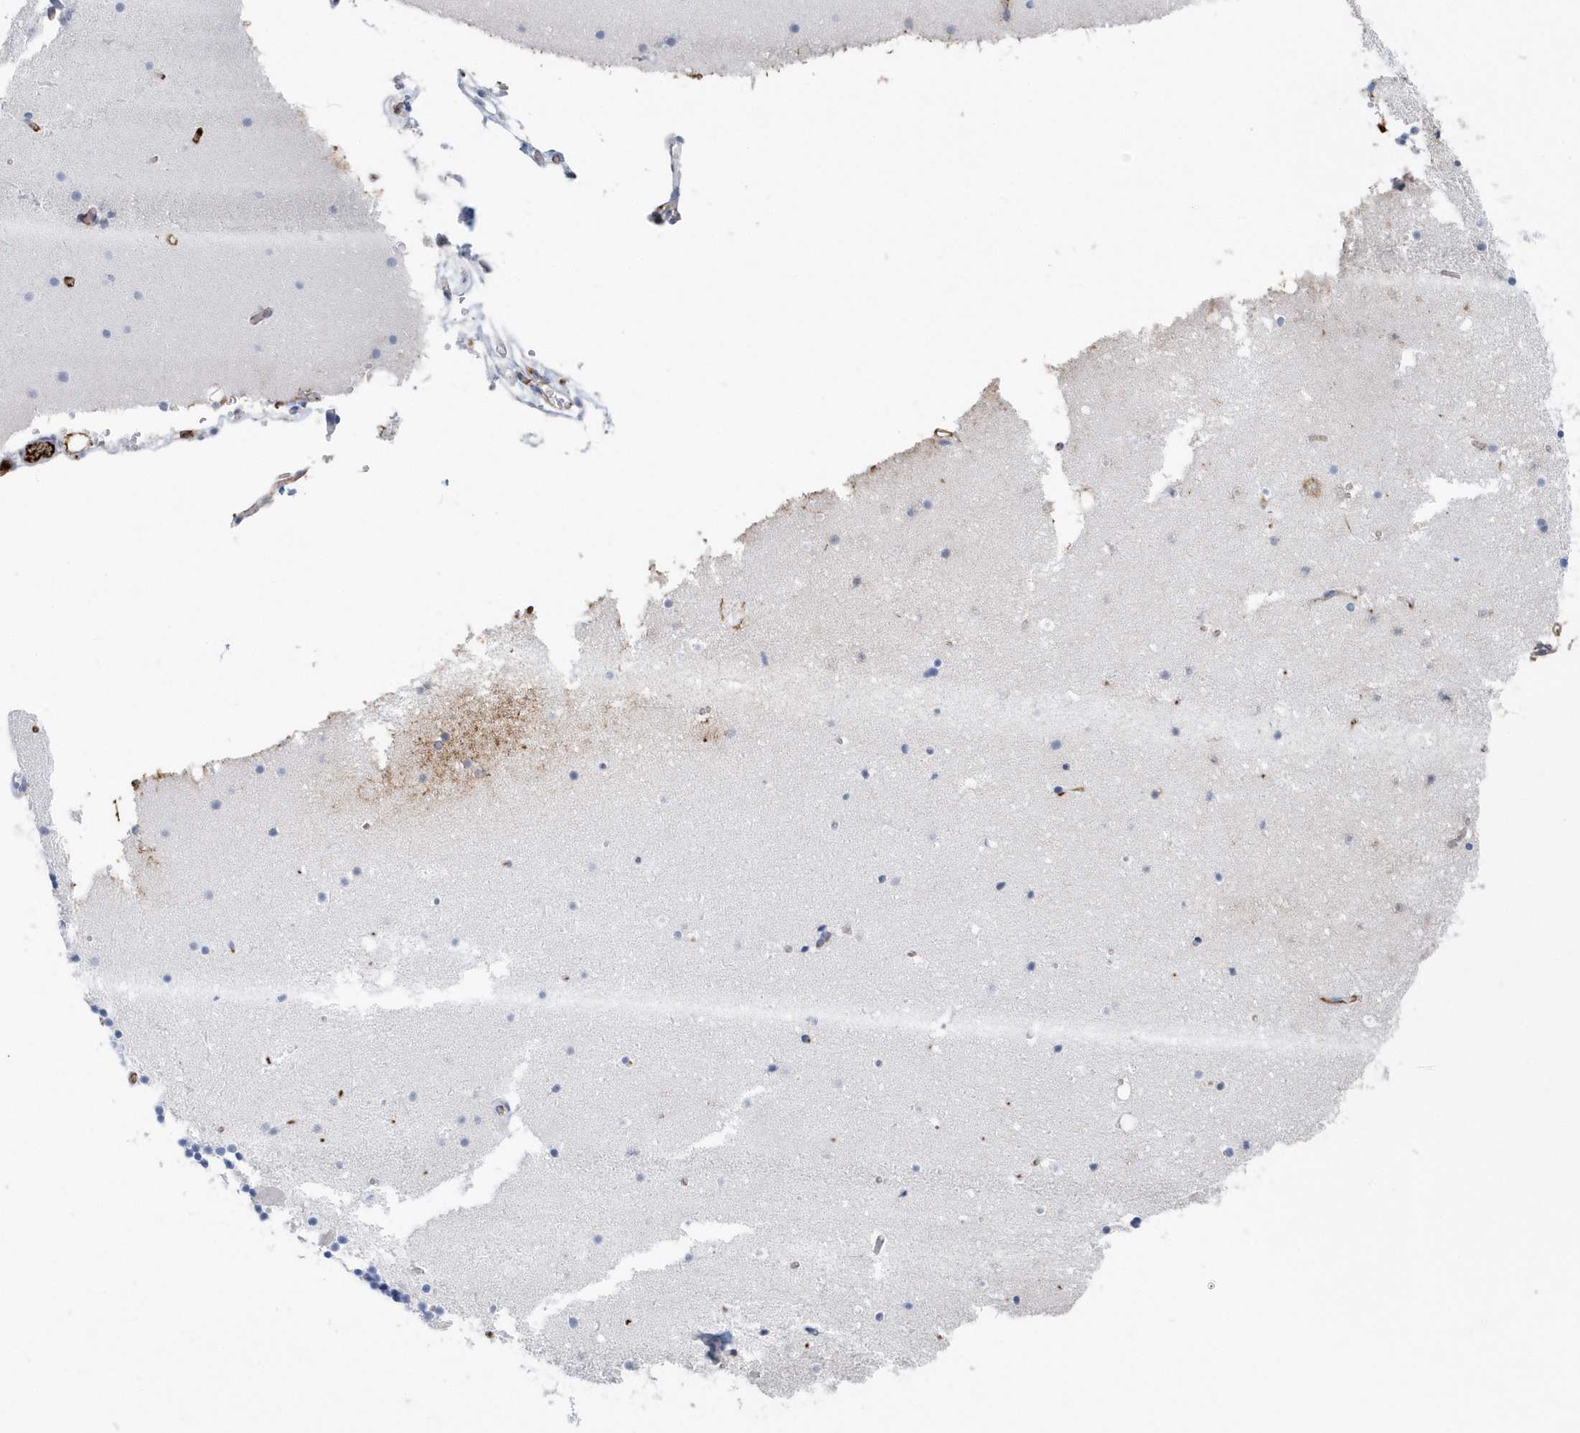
{"staining": {"intensity": "negative", "quantity": "none", "location": "none"}, "tissue": "cerebellum", "cell_type": "Cells in granular layer", "image_type": "normal", "snomed": [{"axis": "morphology", "description": "Normal tissue, NOS"}, {"axis": "topography", "description": "Cerebellum"}], "caption": "A histopathology image of cerebellum stained for a protein displays no brown staining in cells in granular layer.", "gene": "JCHAIN", "patient": {"sex": "male", "age": 57}}